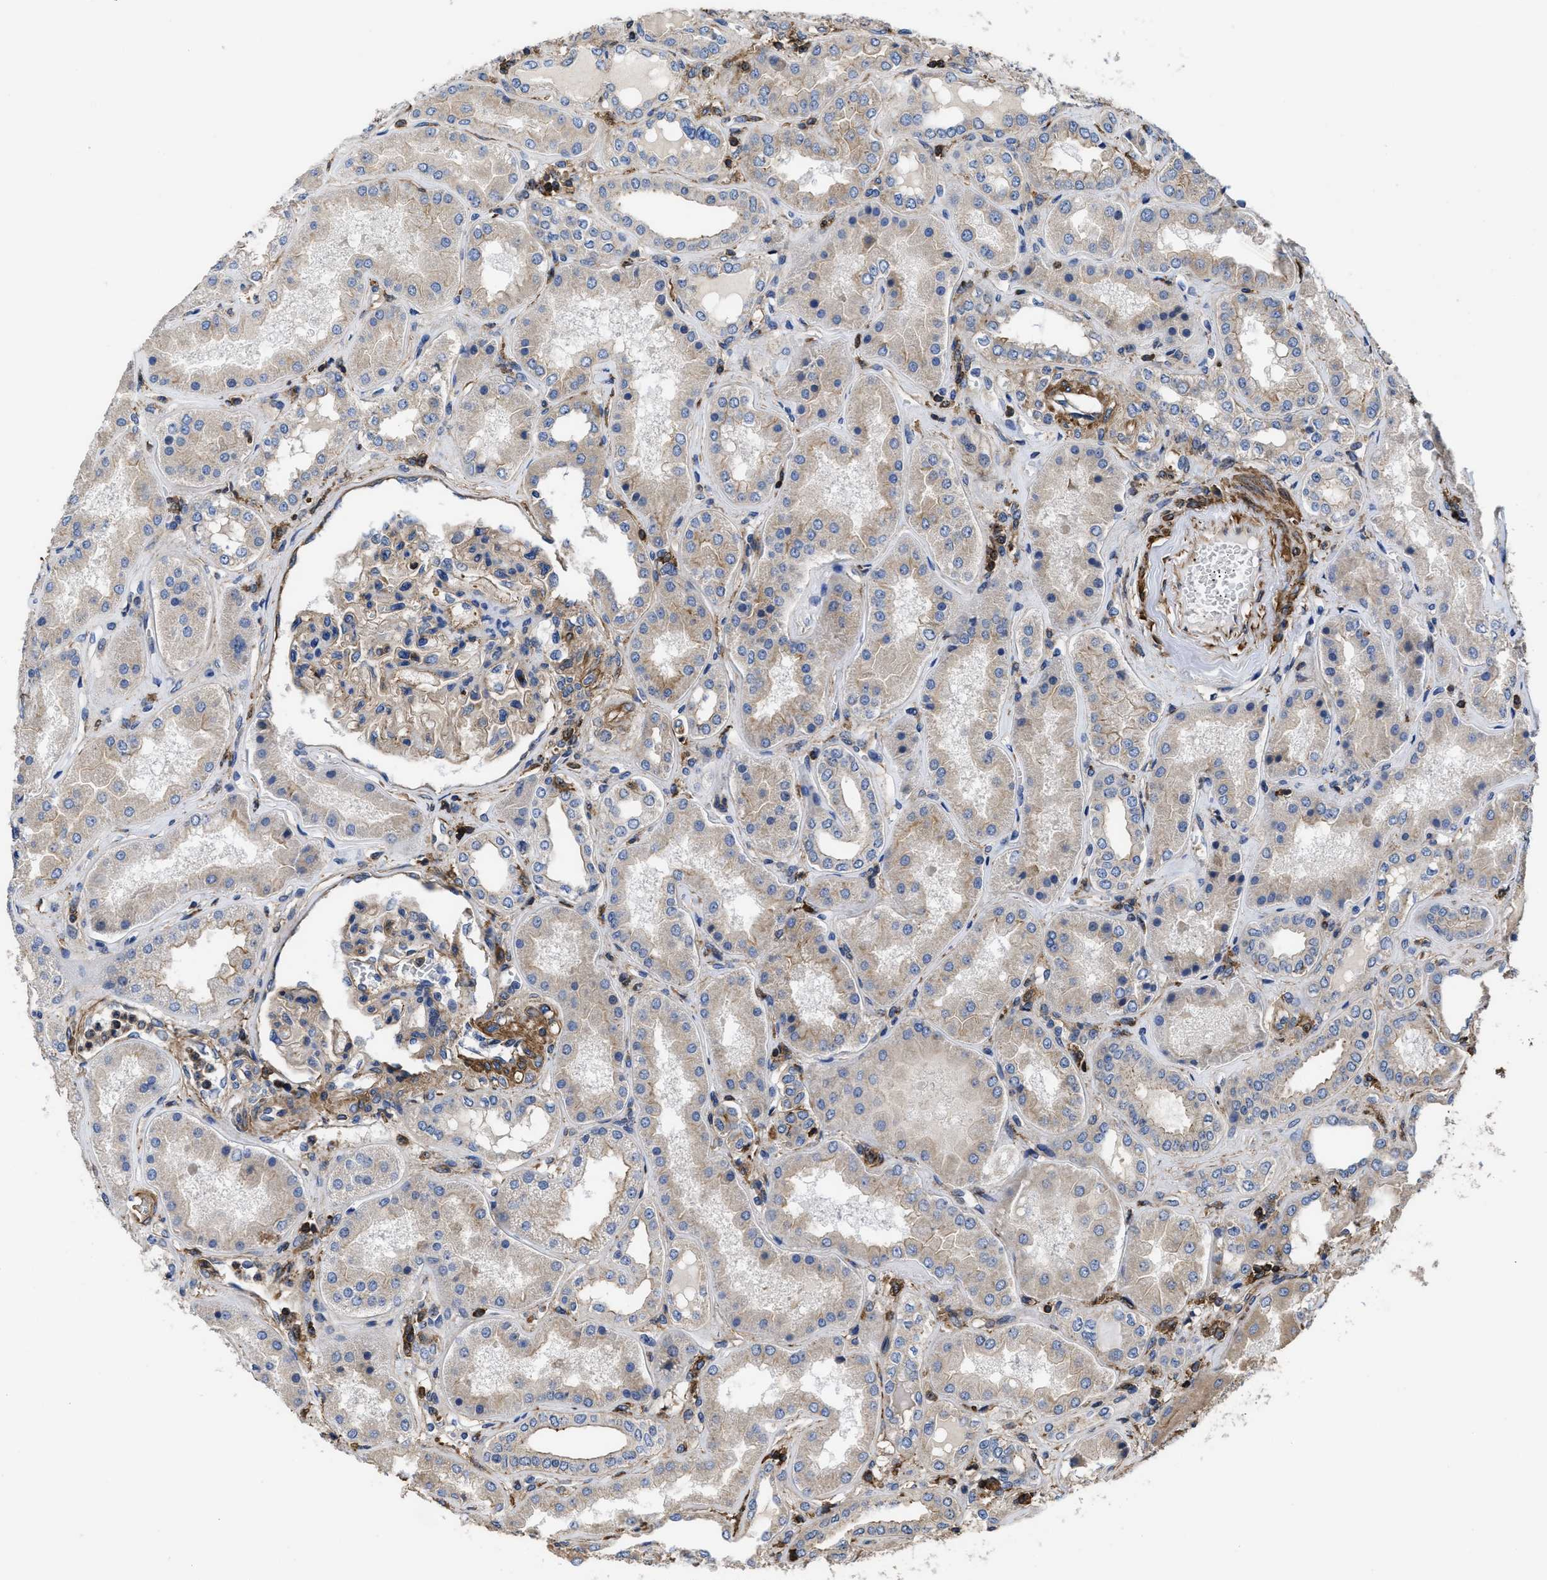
{"staining": {"intensity": "weak", "quantity": ">75%", "location": "cytoplasmic/membranous"}, "tissue": "kidney", "cell_type": "Cells in glomeruli", "image_type": "normal", "snomed": [{"axis": "morphology", "description": "Normal tissue, NOS"}, {"axis": "topography", "description": "Kidney"}], "caption": "Kidney stained for a protein (brown) shows weak cytoplasmic/membranous positive positivity in approximately >75% of cells in glomeruli.", "gene": "SCUBE2", "patient": {"sex": "female", "age": 56}}